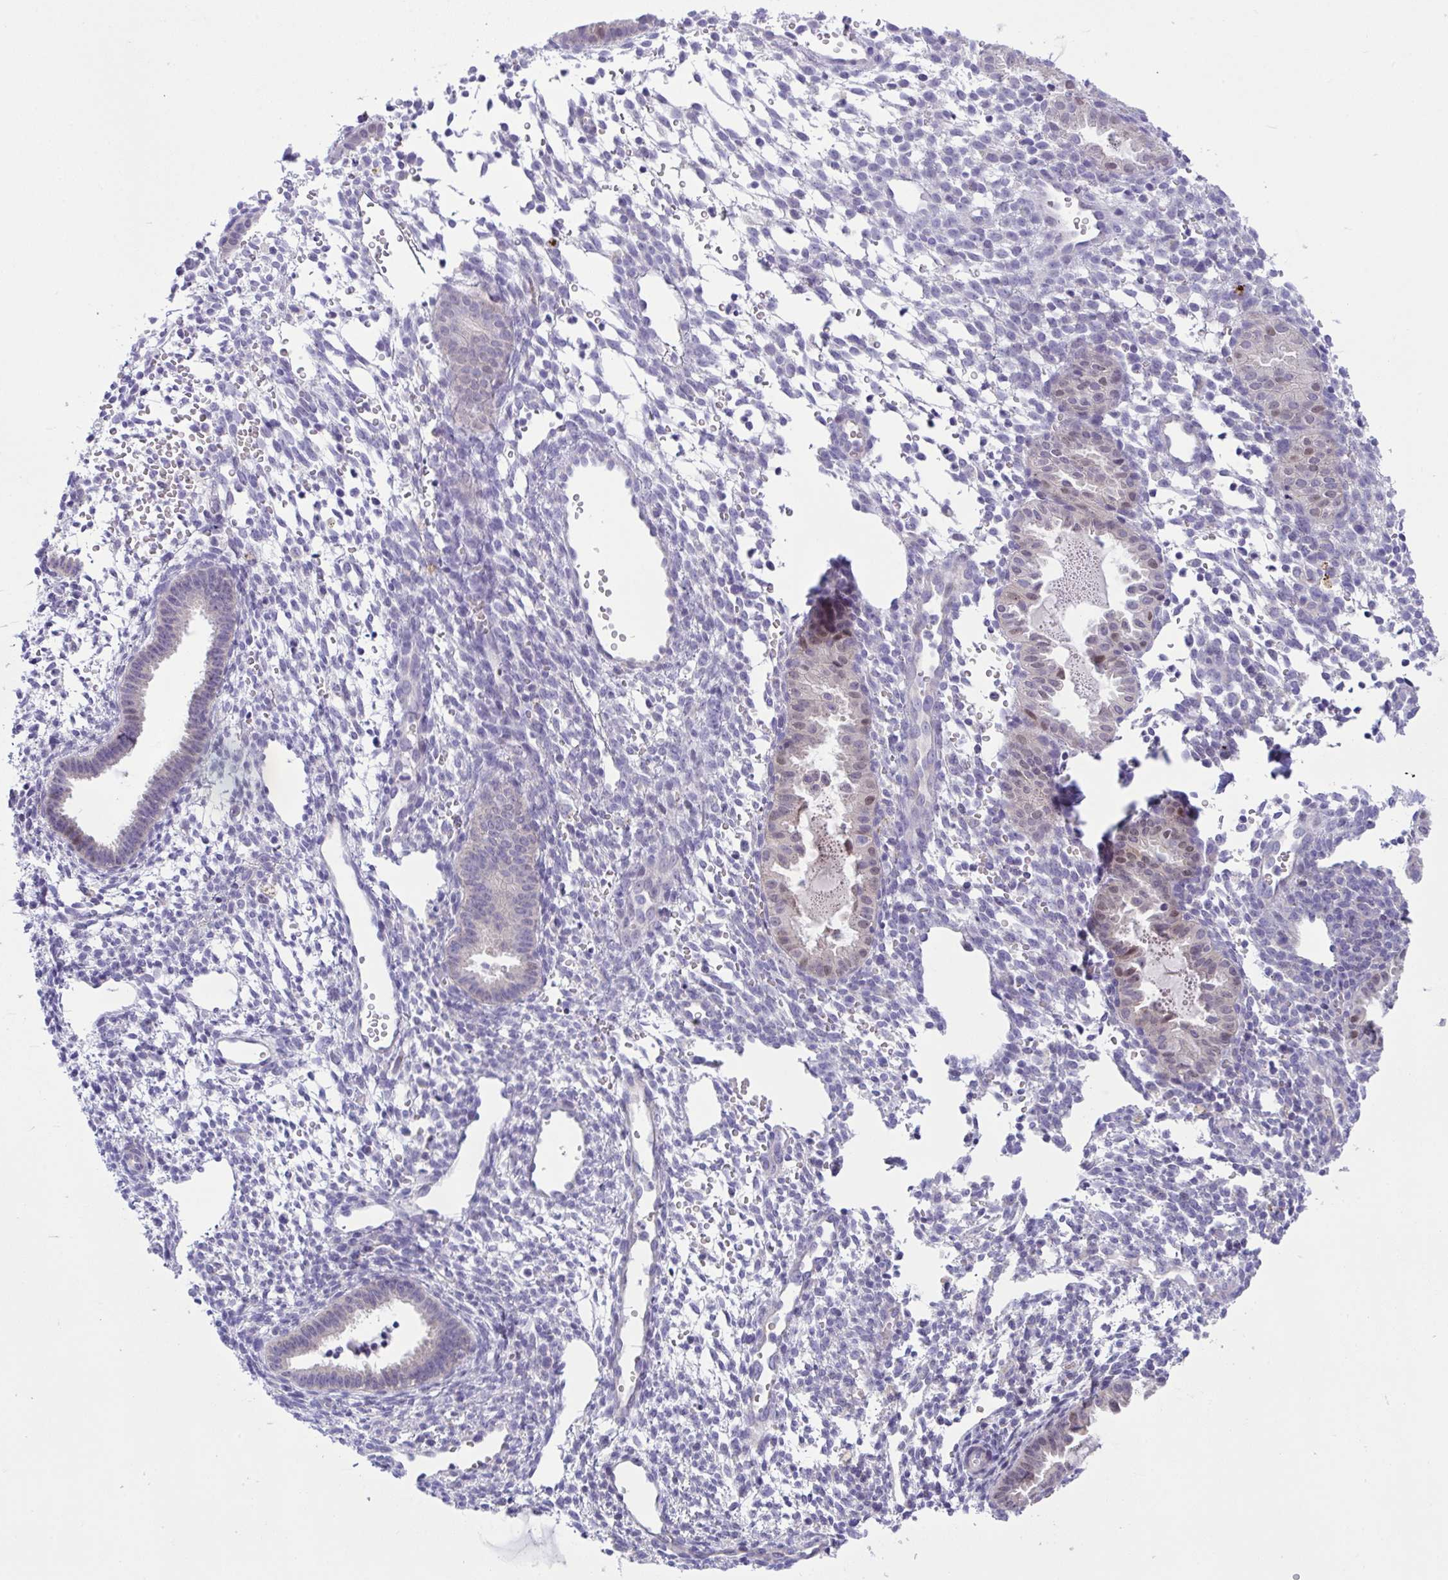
{"staining": {"intensity": "negative", "quantity": "none", "location": "none"}, "tissue": "endometrium", "cell_type": "Cells in endometrial stroma", "image_type": "normal", "snomed": [{"axis": "morphology", "description": "Normal tissue, NOS"}, {"axis": "topography", "description": "Endometrium"}], "caption": "A histopathology image of endometrium stained for a protein shows no brown staining in cells in endometrial stroma. Nuclei are stained in blue.", "gene": "WDR97", "patient": {"sex": "female", "age": 36}}